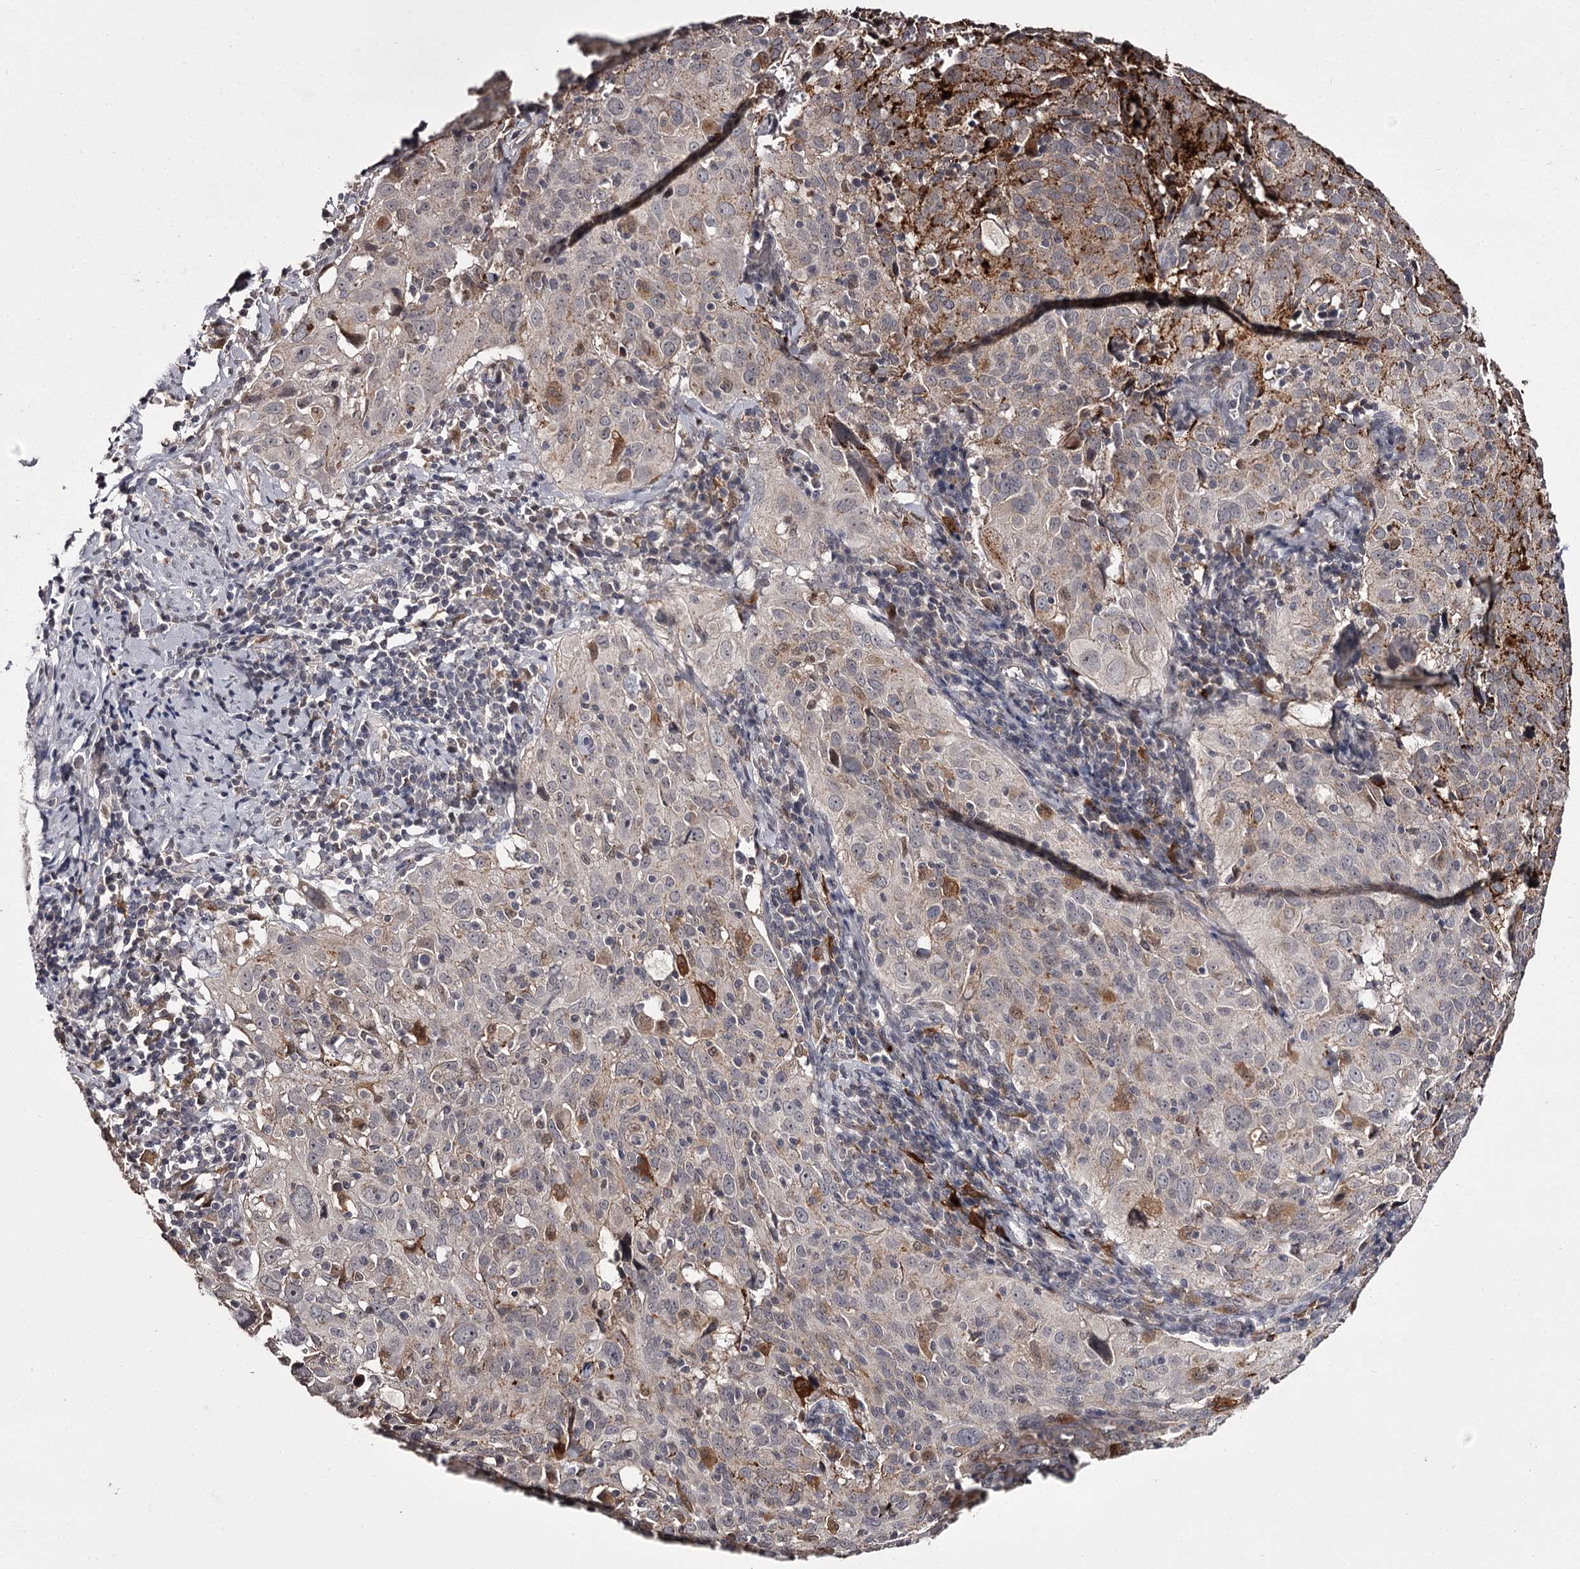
{"staining": {"intensity": "moderate", "quantity": "<25%", "location": "cytoplasmic/membranous"}, "tissue": "cervical cancer", "cell_type": "Tumor cells", "image_type": "cancer", "snomed": [{"axis": "morphology", "description": "Squamous cell carcinoma, NOS"}, {"axis": "topography", "description": "Cervix"}], "caption": "Immunohistochemistry image of neoplastic tissue: human cervical cancer stained using immunohistochemistry shows low levels of moderate protein expression localized specifically in the cytoplasmic/membranous of tumor cells, appearing as a cytoplasmic/membranous brown color.", "gene": "SLC32A1", "patient": {"sex": "female", "age": 31}}